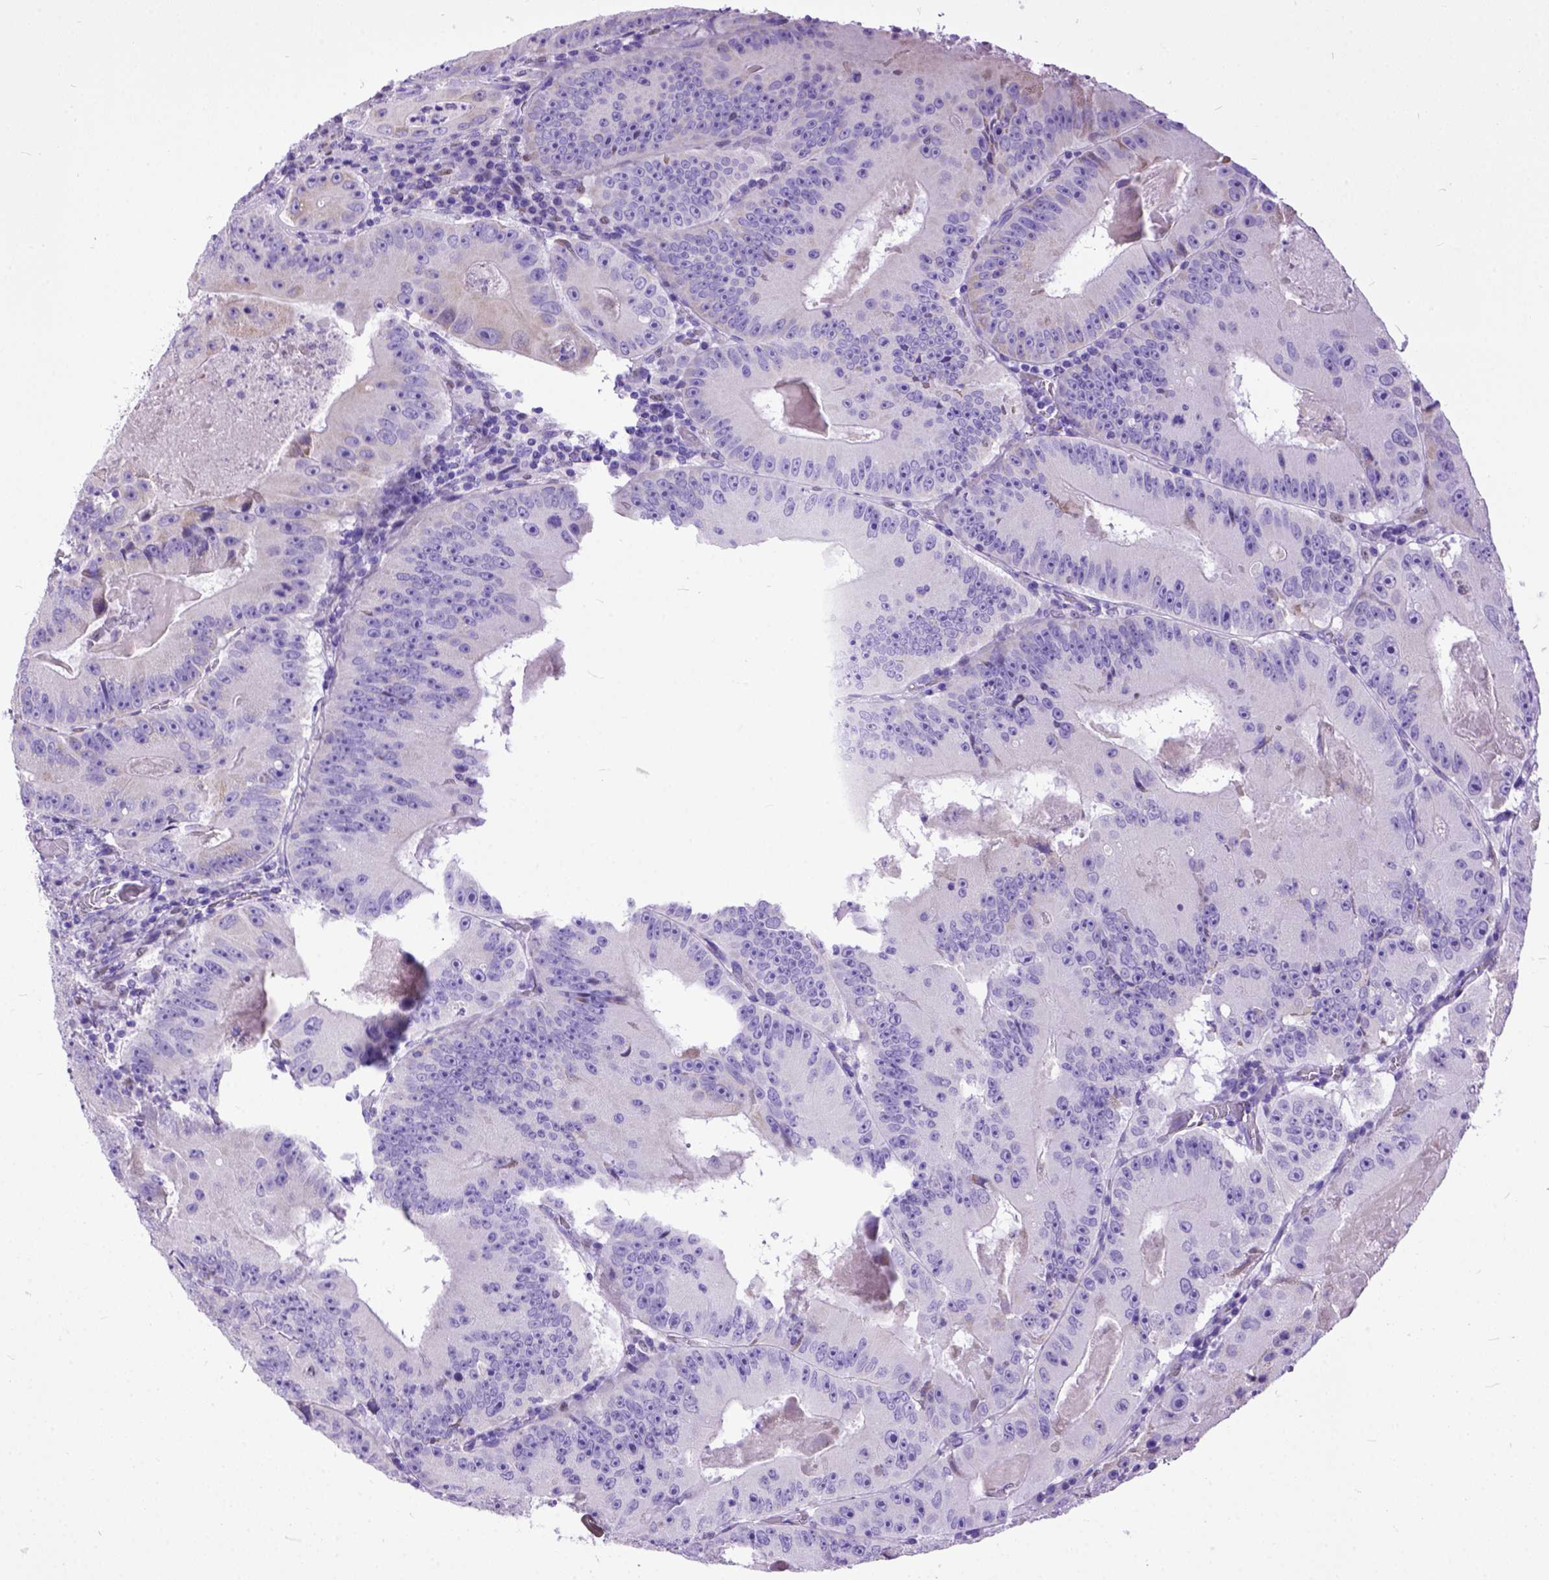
{"staining": {"intensity": "negative", "quantity": "none", "location": "none"}, "tissue": "colorectal cancer", "cell_type": "Tumor cells", "image_type": "cancer", "snomed": [{"axis": "morphology", "description": "Adenocarcinoma, NOS"}, {"axis": "topography", "description": "Colon"}], "caption": "Image shows no significant protein positivity in tumor cells of colorectal cancer.", "gene": "CRB1", "patient": {"sex": "female", "age": 86}}